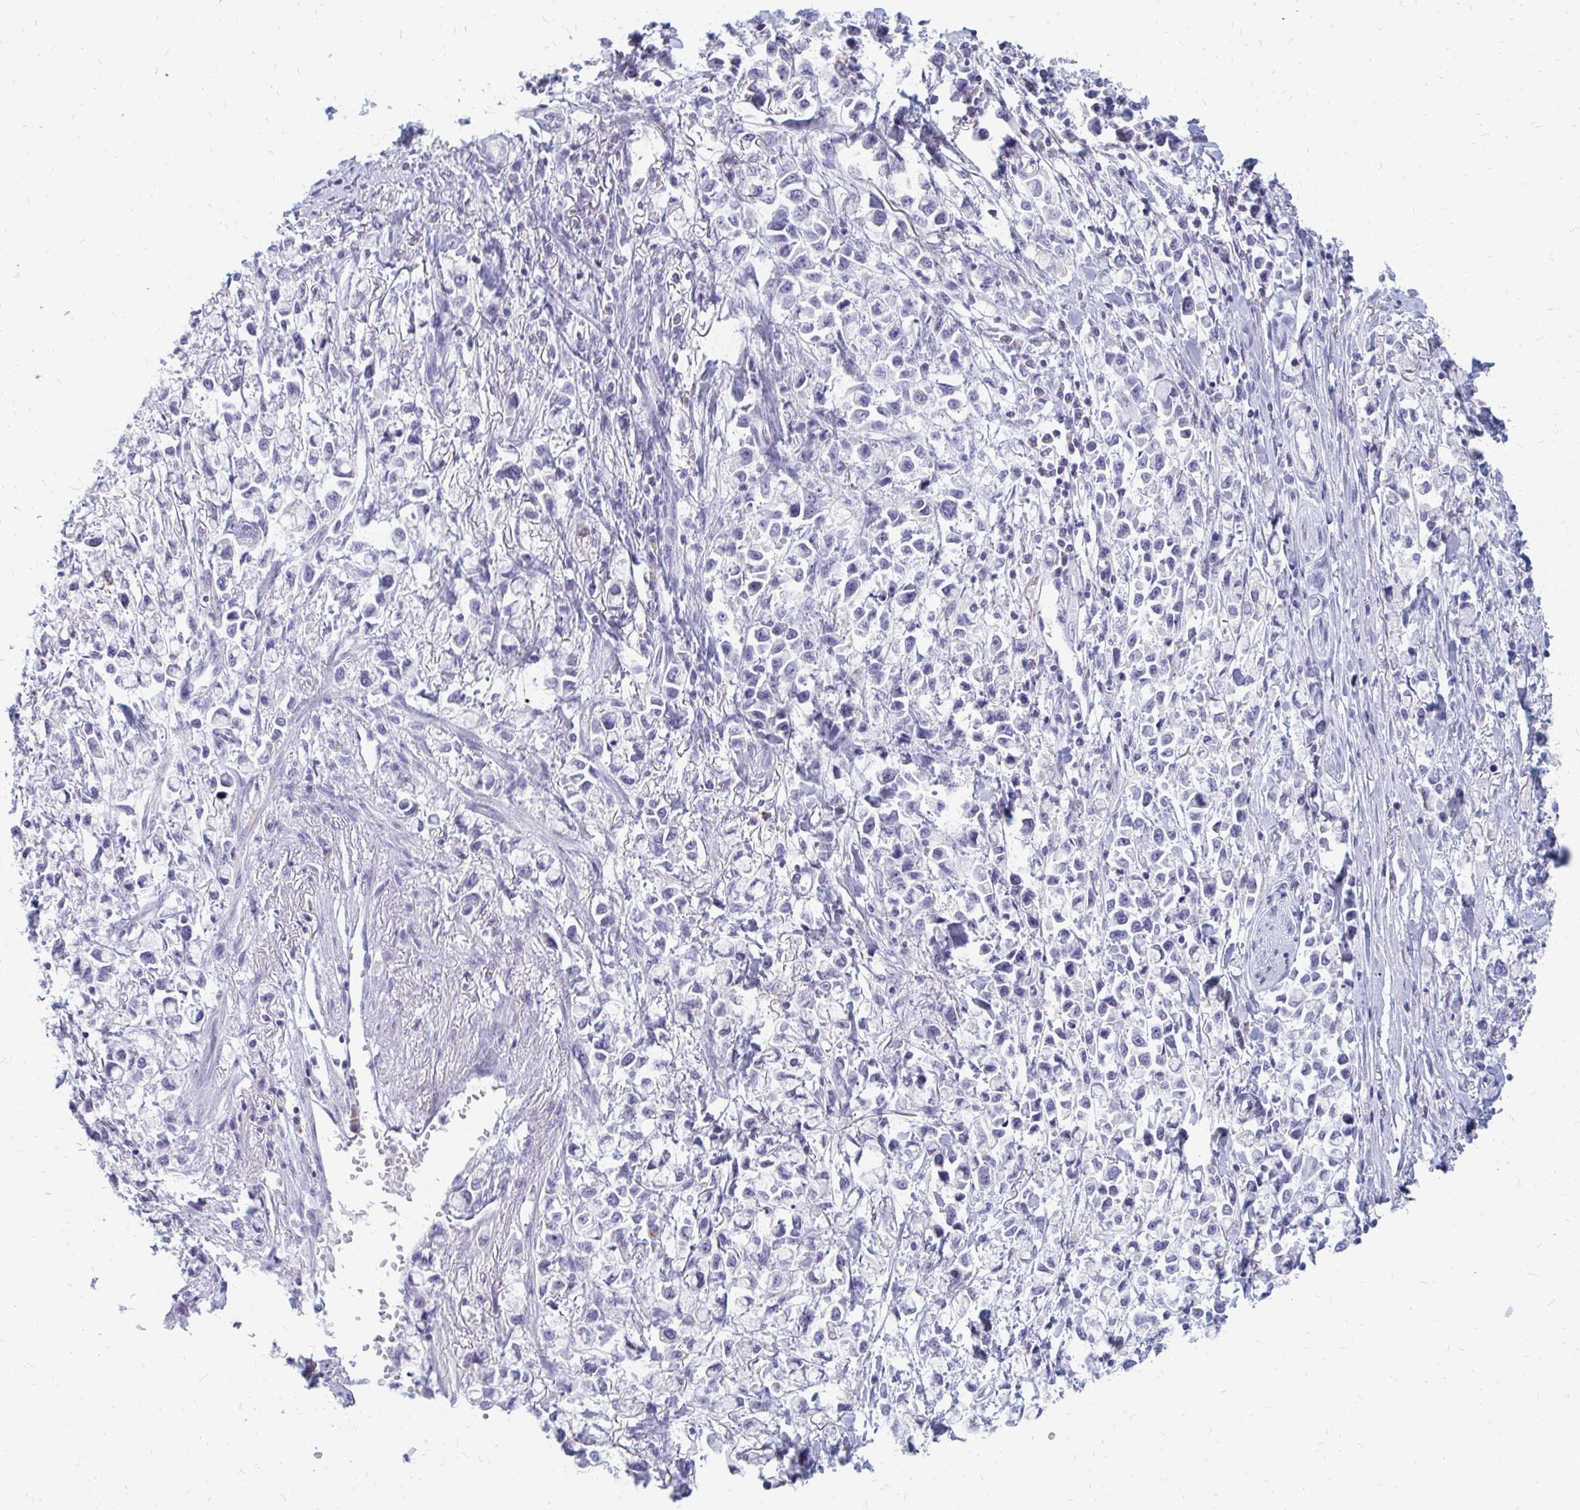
{"staining": {"intensity": "negative", "quantity": "none", "location": "none"}, "tissue": "stomach cancer", "cell_type": "Tumor cells", "image_type": "cancer", "snomed": [{"axis": "morphology", "description": "Adenocarcinoma, NOS"}, {"axis": "topography", "description": "Stomach"}], "caption": "Immunohistochemistry (IHC) of stomach cancer (adenocarcinoma) demonstrates no positivity in tumor cells.", "gene": "OR10V1", "patient": {"sex": "female", "age": 81}}